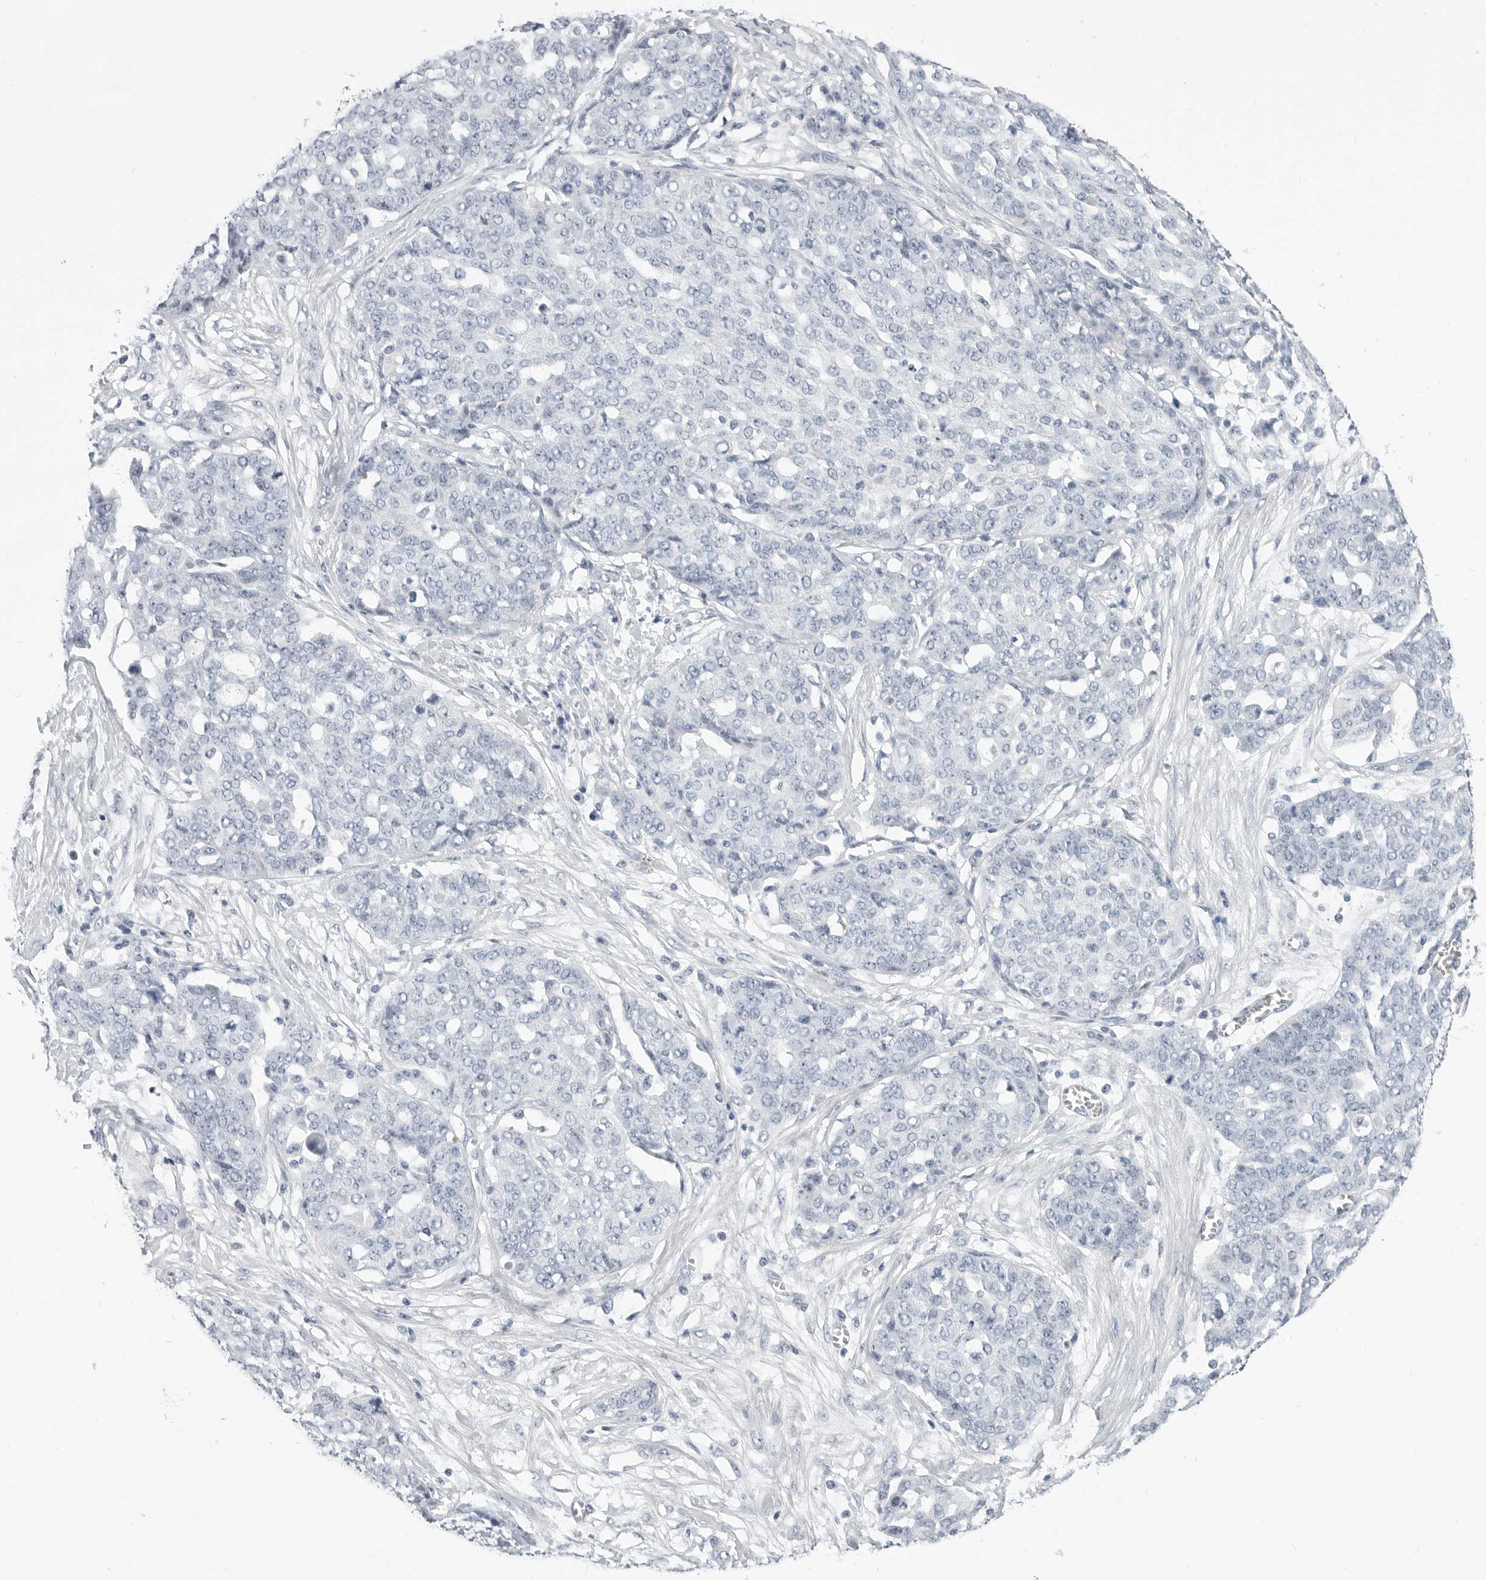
{"staining": {"intensity": "negative", "quantity": "none", "location": "none"}, "tissue": "ovarian cancer", "cell_type": "Tumor cells", "image_type": "cancer", "snomed": [{"axis": "morphology", "description": "Cystadenocarcinoma, serous, NOS"}, {"axis": "topography", "description": "Soft tissue"}, {"axis": "topography", "description": "Ovary"}], "caption": "Tumor cells are negative for protein expression in human serous cystadenocarcinoma (ovarian).", "gene": "PLN", "patient": {"sex": "female", "age": 57}}